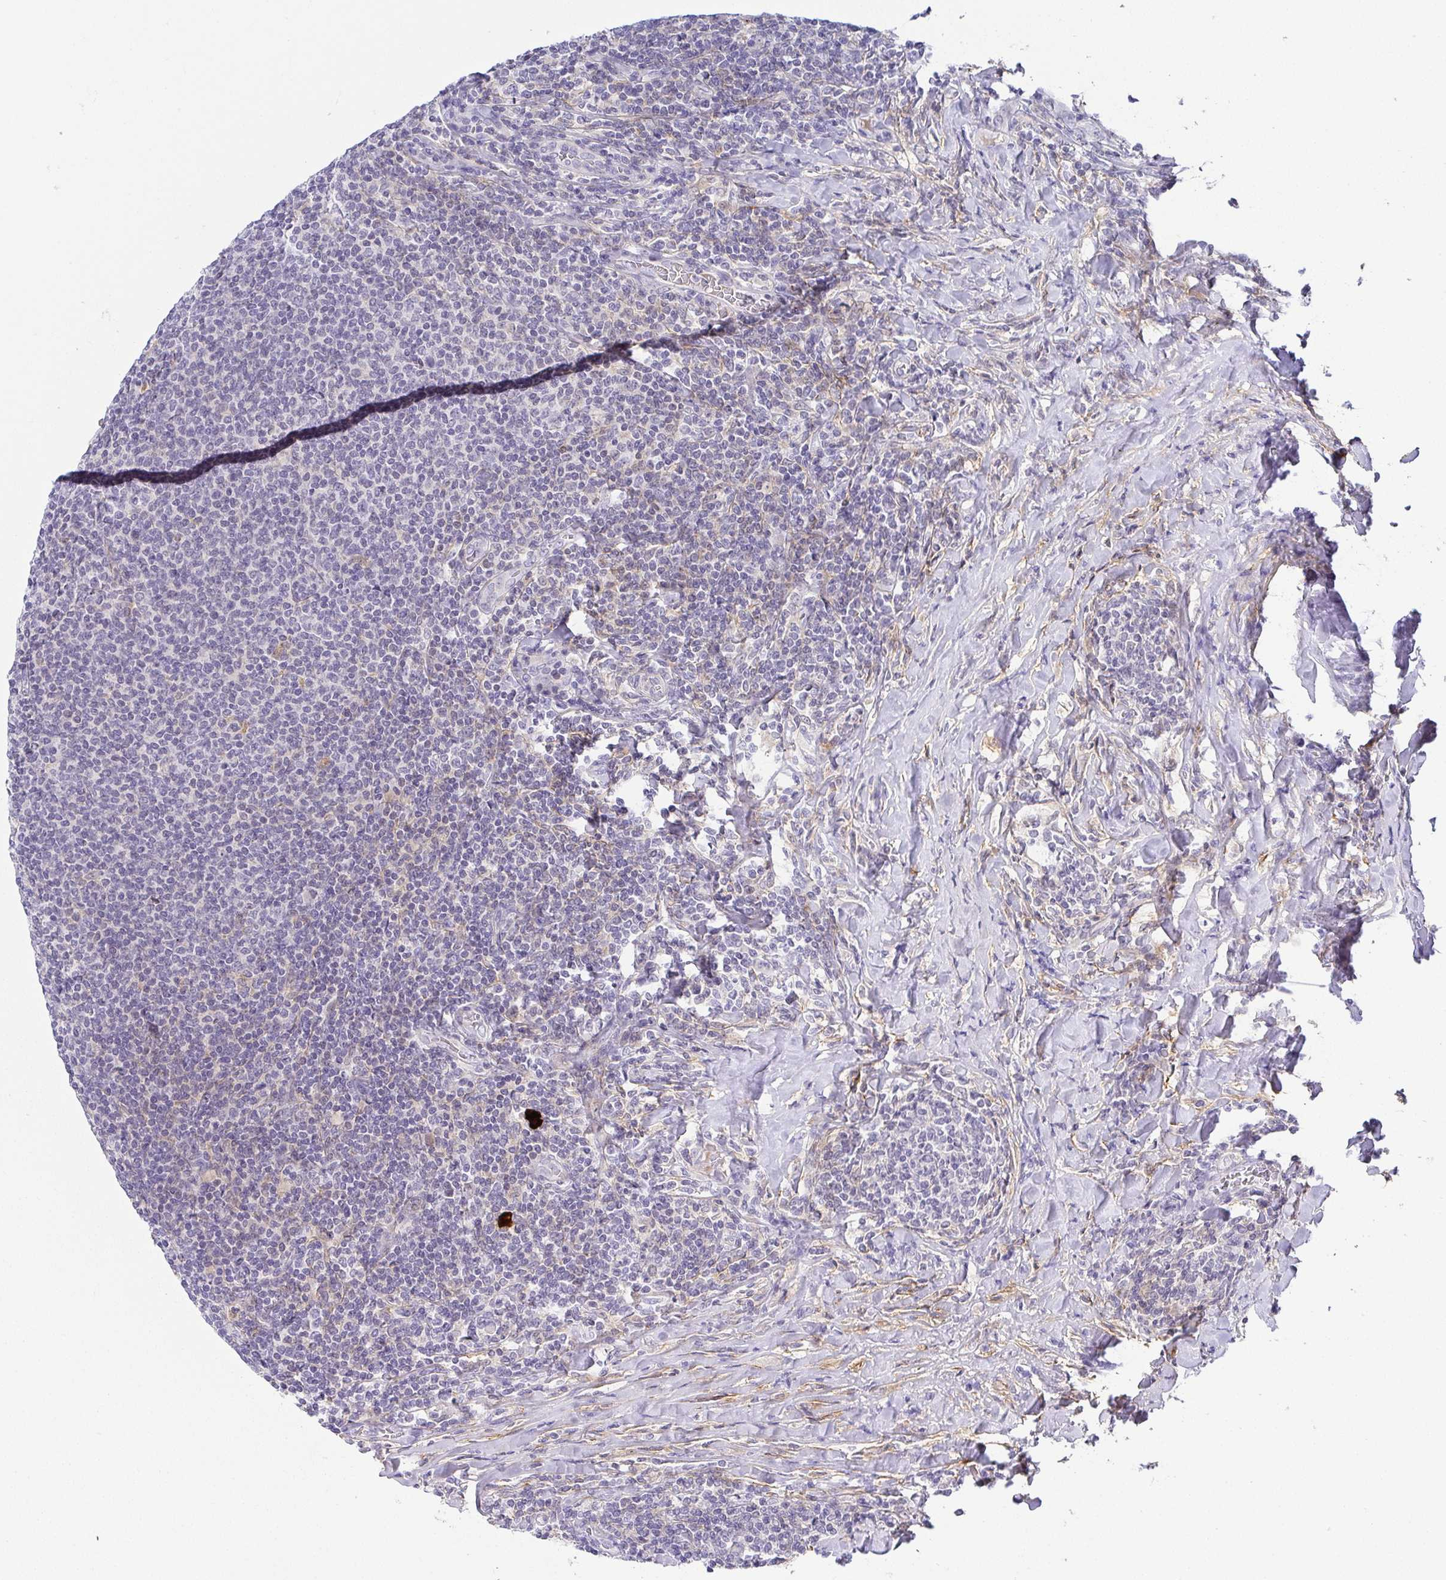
{"staining": {"intensity": "negative", "quantity": "none", "location": "none"}, "tissue": "lymphoma", "cell_type": "Tumor cells", "image_type": "cancer", "snomed": [{"axis": "morphology", "description": "Malignant lymphoma, non-Hodgkin's type, Low grade"}, {"axis": "topography", "description": "Lymph node"}], "caption": "This image is of malignant lymphoma, non-Hodgkin's type (low-grade) stained with immunohistochemistry (IHC) to label a protein in brown with the nuclei are counter-stained blue. There is no expression in tumor cells. The staining was performed using DAB to visualize the protein expression in brown, while the nuclei were stained in blue with hematoxylin (Magnification: 20x).", "gene": "RNASE7", "patient": {"sex": "male", "age": 52}}